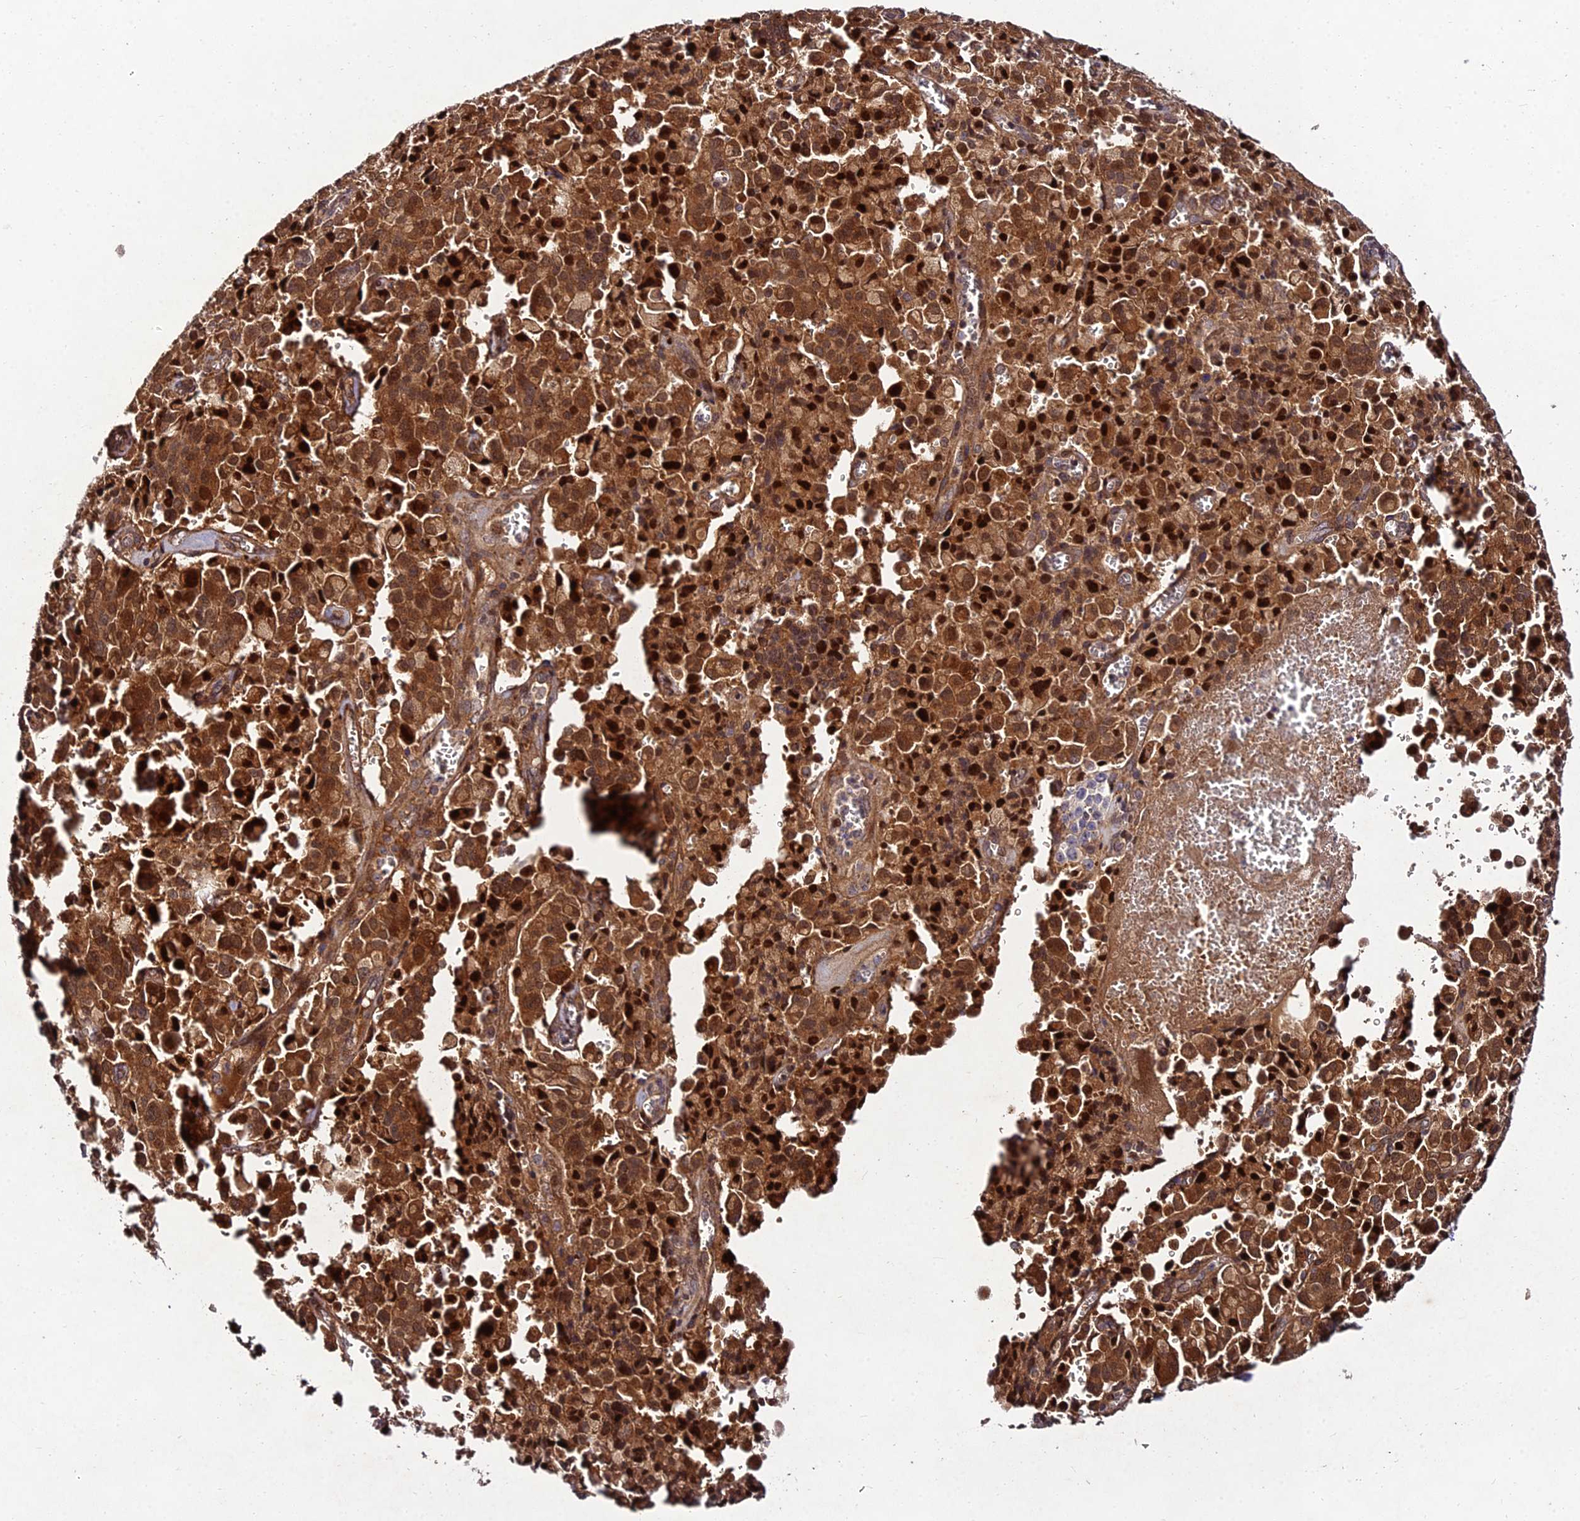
{"staining": {"intensity": "strong", "quantity": ">75%", "location": "cytoplasmic/membranous,nuclear"}, "tissue": "pancreatic cancer", "cell_type": "Tumor cells", "image_type": "cancer", "snomed": [{"axis": "morphology", "description": "Adenocarcinoma, NOS"}, {"axis": "topography", "description": "Pancreas"}], "caption": "Immunohistochemical staining of human pancreatic cancer (adenocarcinoma) shows high levels of strong cytoplasmic/membranous and nuclear expression in about >75% of tumor cells.", "gene": "MKKS", "patient": {"sex": "male", "age": 65}}